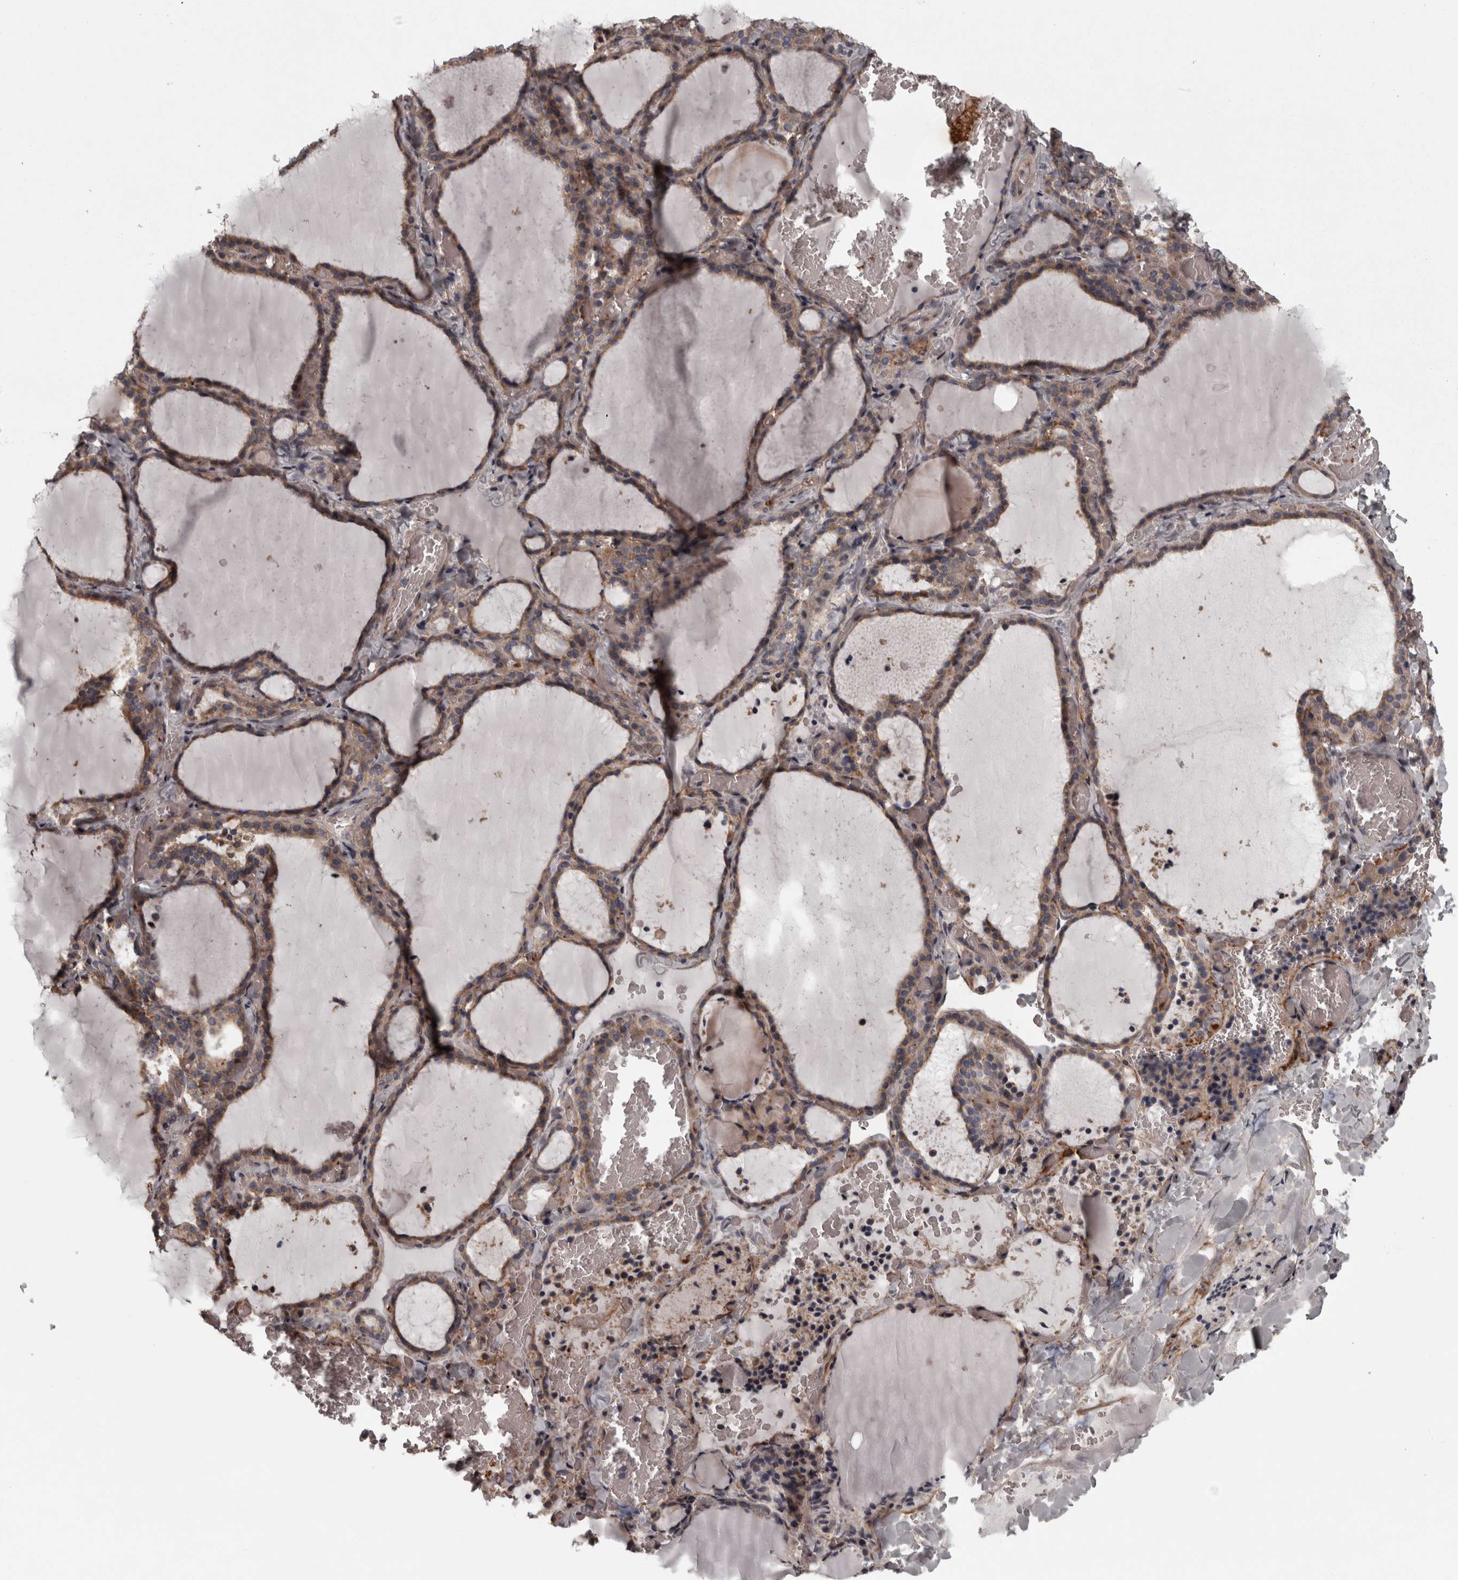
{"staining": {"intensity": "moderate", "quantity": ">75%", "location": "cytoplasmic/membranous"}, "tissue": "thyroid gland", "cell_type": "Glandular cells", "image_type": "normal", "snomed": [{"axis": "morphology", "description": "Normal tissue, NOS"}, {"axis": "topography", "description": "Thyroid gland"}], "caption": "Protein staining of normal thyroid gland shows moderate cytoplasmic/membranous expression in about >75% of glandular cells. (DAB = brown stain, brightfield microscopy at high magnification).", "gene": "RSU1", "patient": {"sex": "female", "age": 22}}